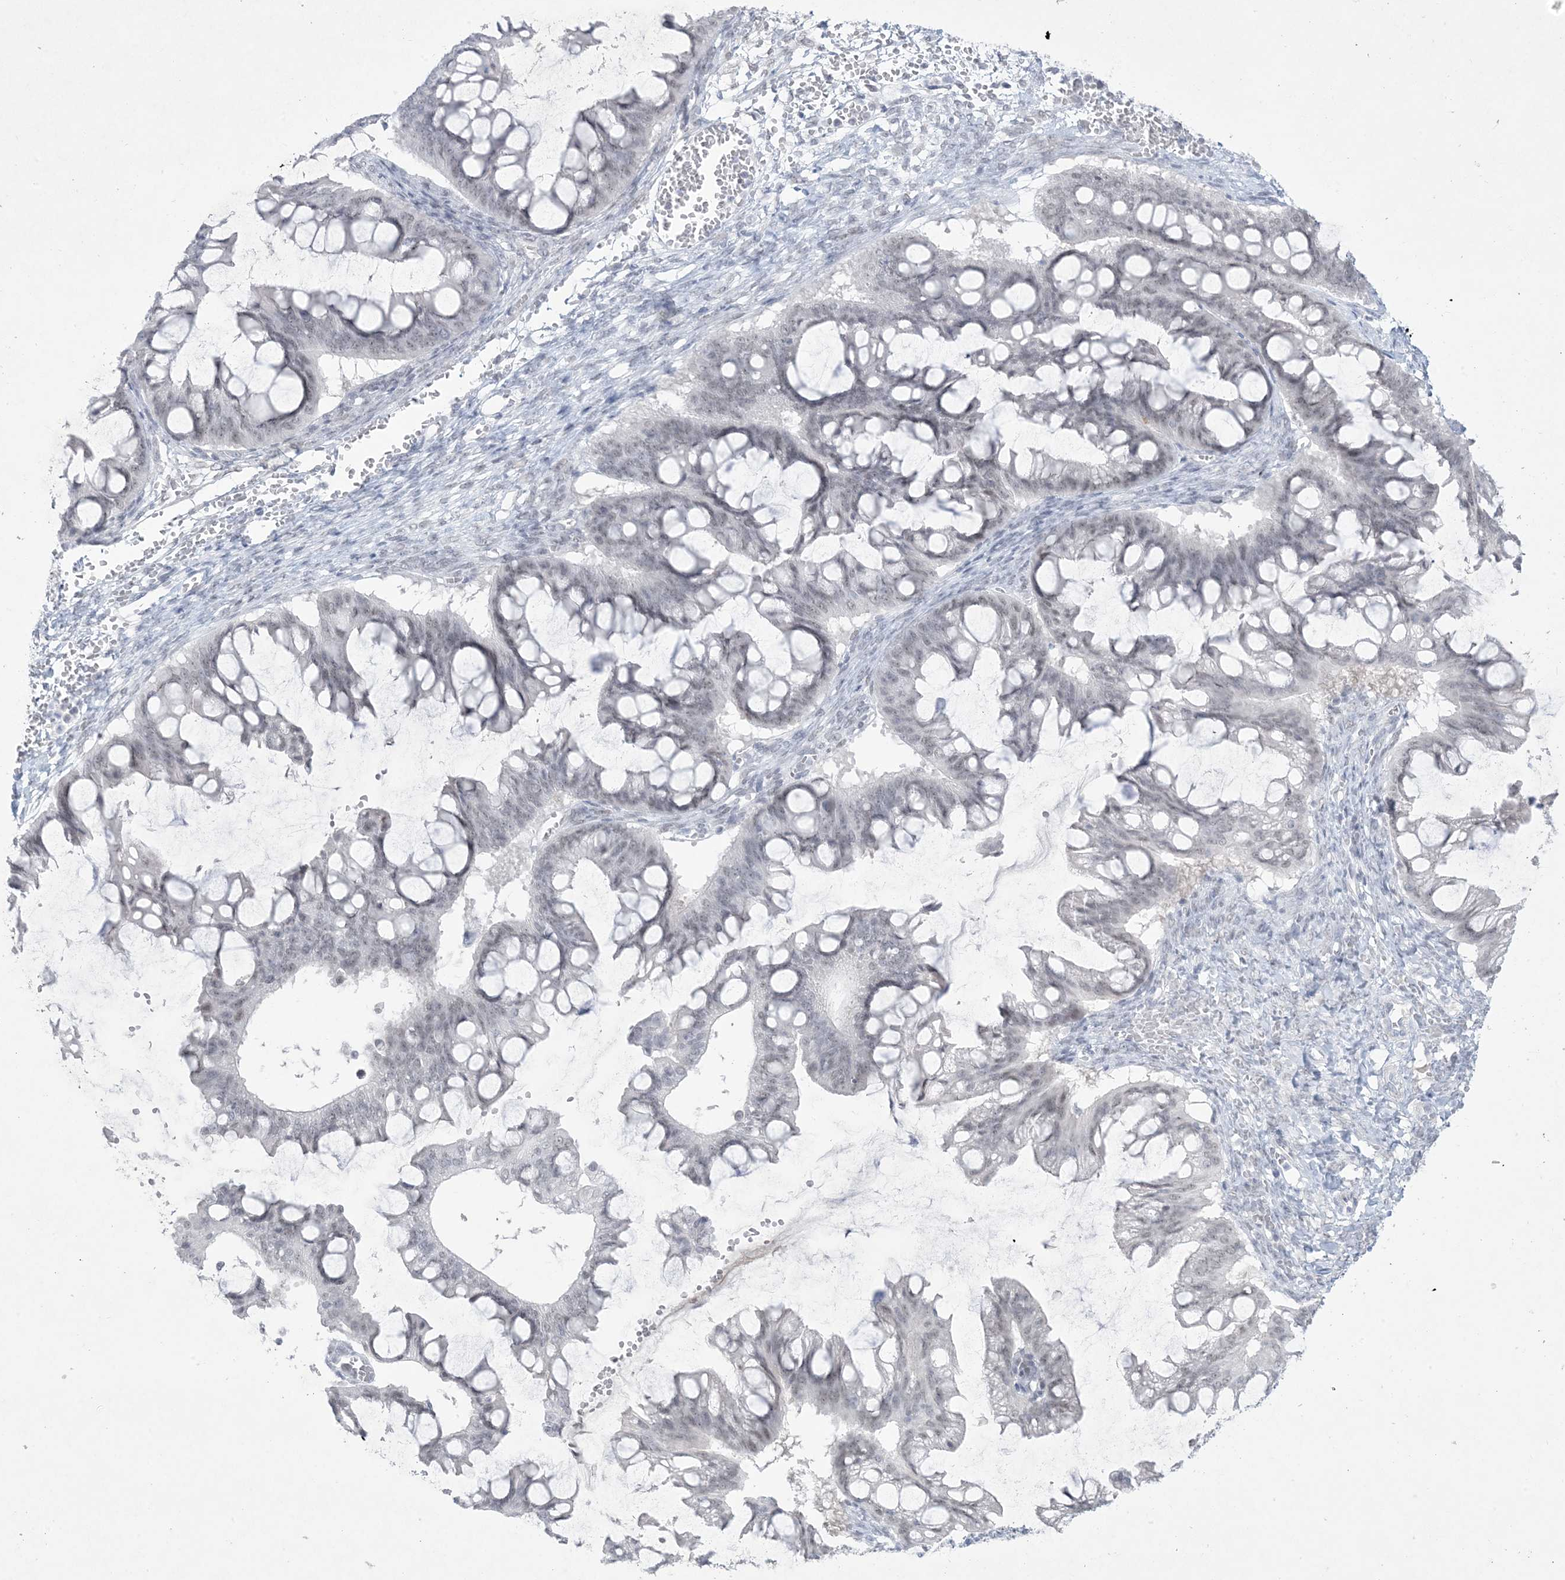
{"staining": {"intensity": "negative", "quantity": "none", "location": "none"}, "tissue": "ovarian cancer", "cell_type": "Tumor cells", "image_type": "cancer", "snomed": [{"axis": "morphology", "description": "Cystadenocarcinoma, mucinous, NOS"}, {"axis": "topography", "description": "Ovary"}], "caption": "High magnification brightfield microscopy of ovarian cancer (mucinous cystadenocarcinoma) stained with DAB (3,3'-diaminobenzidine) (brown) and counterstained with hematoxylin (blue): tumor cells show no significant expression.", "gene": "HOMEZ", "patient": {"sex": "female", "age": 73}}